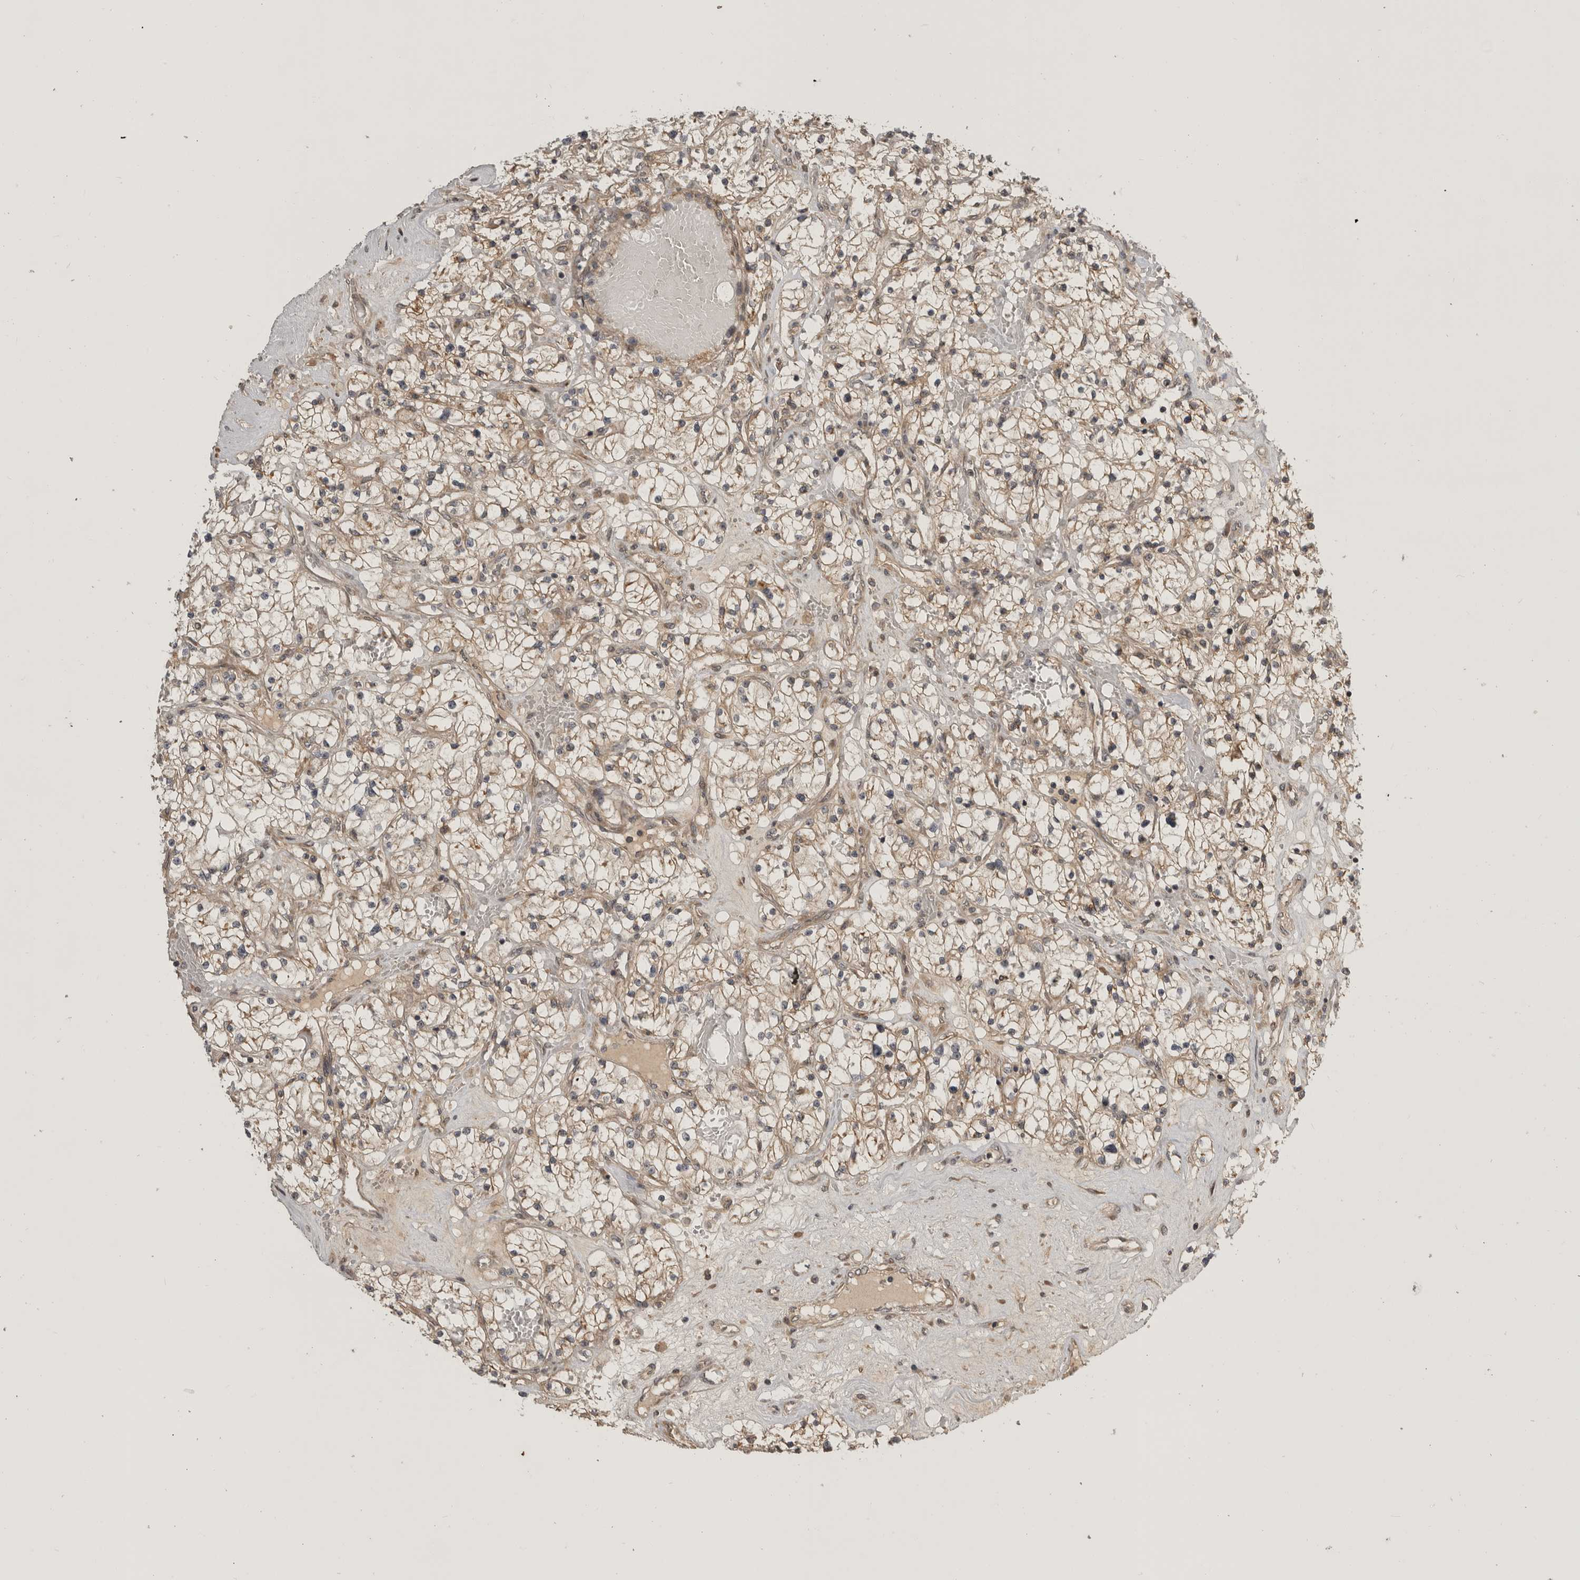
{"staining": {"intensity": "weak", "quantity": ">75%", "location": "cytoplasmic/membranous"}, "tissue": "renal cancer", "cell_type": "Tumor cells", "image_type": "cancer", "snomed": [{"axis": "morphology", "description": "Normal tissue, NOS"}, {"axis": "morphology", "description": "Adenocarcinoma, NOS"}, {"axis": "topography", "description": "Kidney"}], "caption": "Immunohistochemical staining of renal adenocarcinoma displays low levels of weak cytoplasmic/membranous expression in about >75% of tumor cells. Immunohistochemistry stains the protein of interest in brown and the nuclei are stained blue.", "gene": "CUEDC1", "patient": {"sex": "male", "age": 68}}